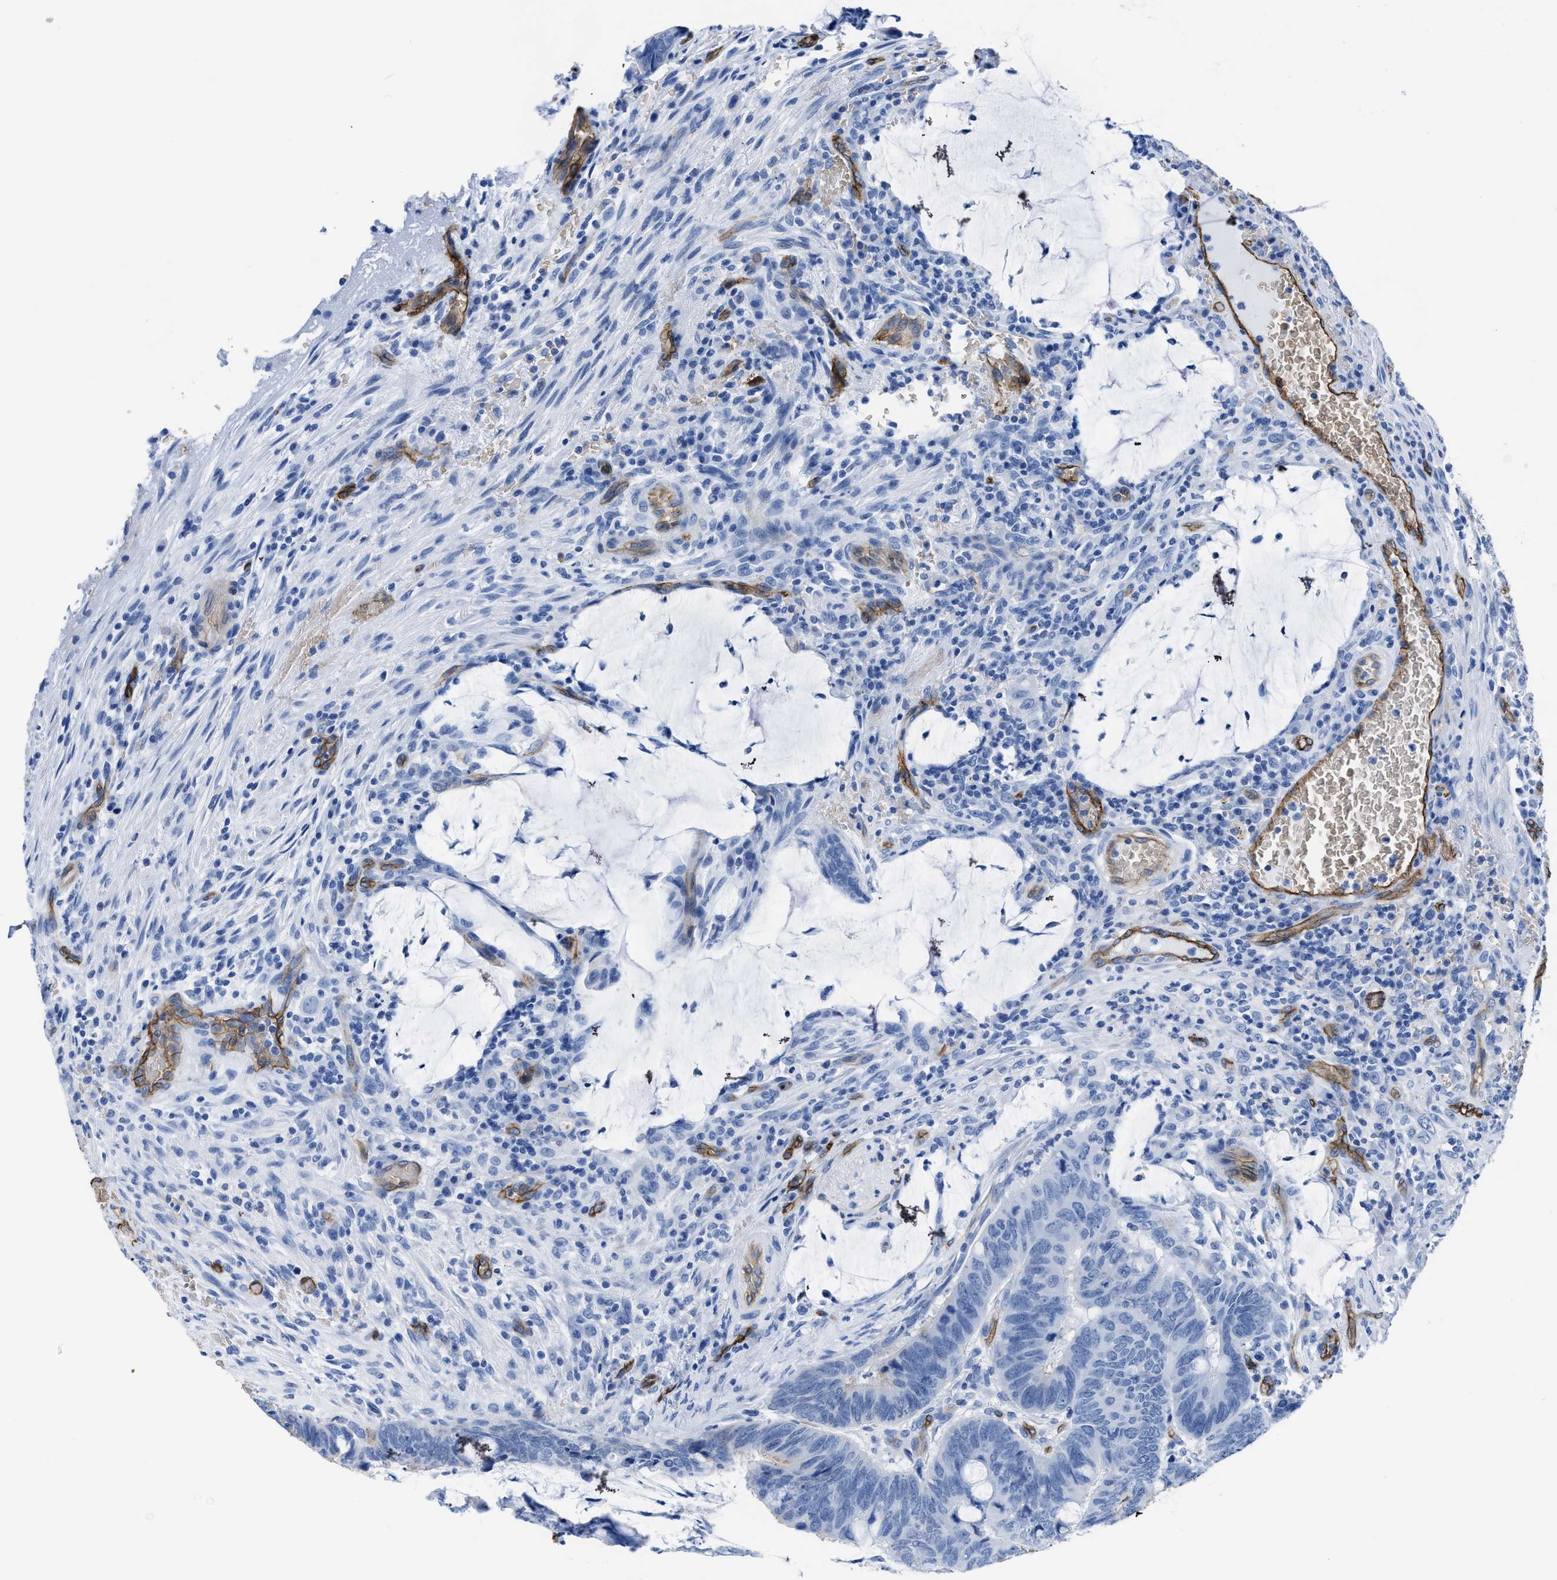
{"staining": {"intensity": "negative", "quantity": "none", "location": "none"}, "tissue": "colorectal cancer", "cell_type": "Tumor cells", "image_type": "cancer", "snomed": [{"axis": "morphology", "description": "Normal tissue, NOS"}, {"axis": "morphology", "description": "Adenocarcinoma, NOS"}, {"axis": "topography", "description": "Rectum"}, {"axis": "topography", "description": "Peripheral nerve tissue"}], "caption": "A micrograph of colorectal cancer (adenocarcinoma) stained for a protein reveals no brown staining in tumor cells.", "gene": "AQP1", "patient": {"sex": "male", "age": 92}}